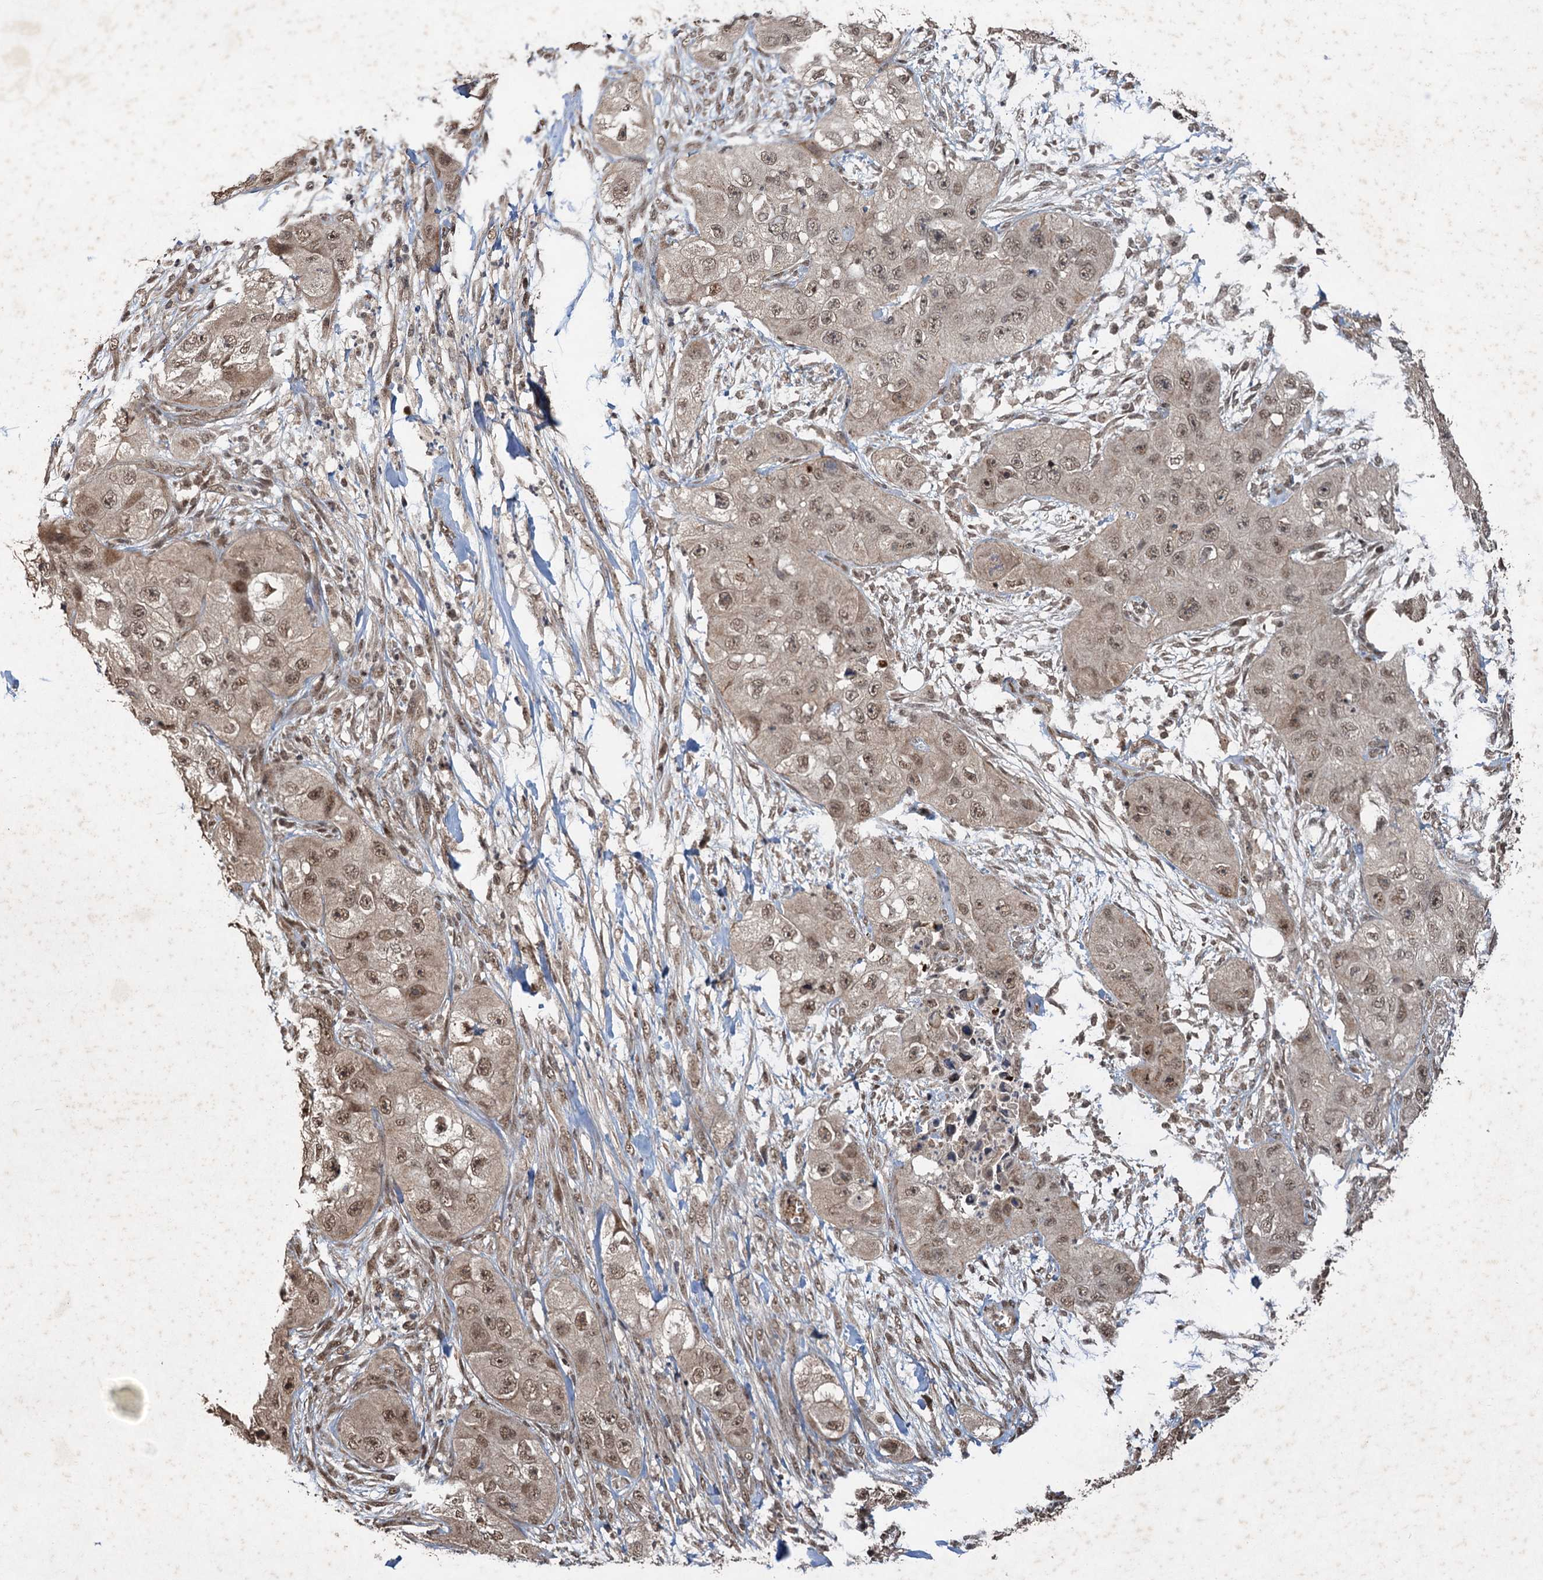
{"staining": {"intensity": "moderate", "quantity": ">75%", "location": "nuclear"}, "tissue": "skin cancer", "cell_type": "Tumor cells", "image_type": "cancer", "snomed": [{"axis": "morphology", "description": "Squamous cell carcinoma, NOS"}, {"axis": "topography", "description": "Skin"}, {"axis": "topography", "description": "Subcutis"}], "caption": "The immunohistochemical stain highlights moderate nuclear expression in tumor cells of squamous cell carcinoma (skin) tissue.", "gene": "REP15", "patient": {"sex": "male", "age": 73}}